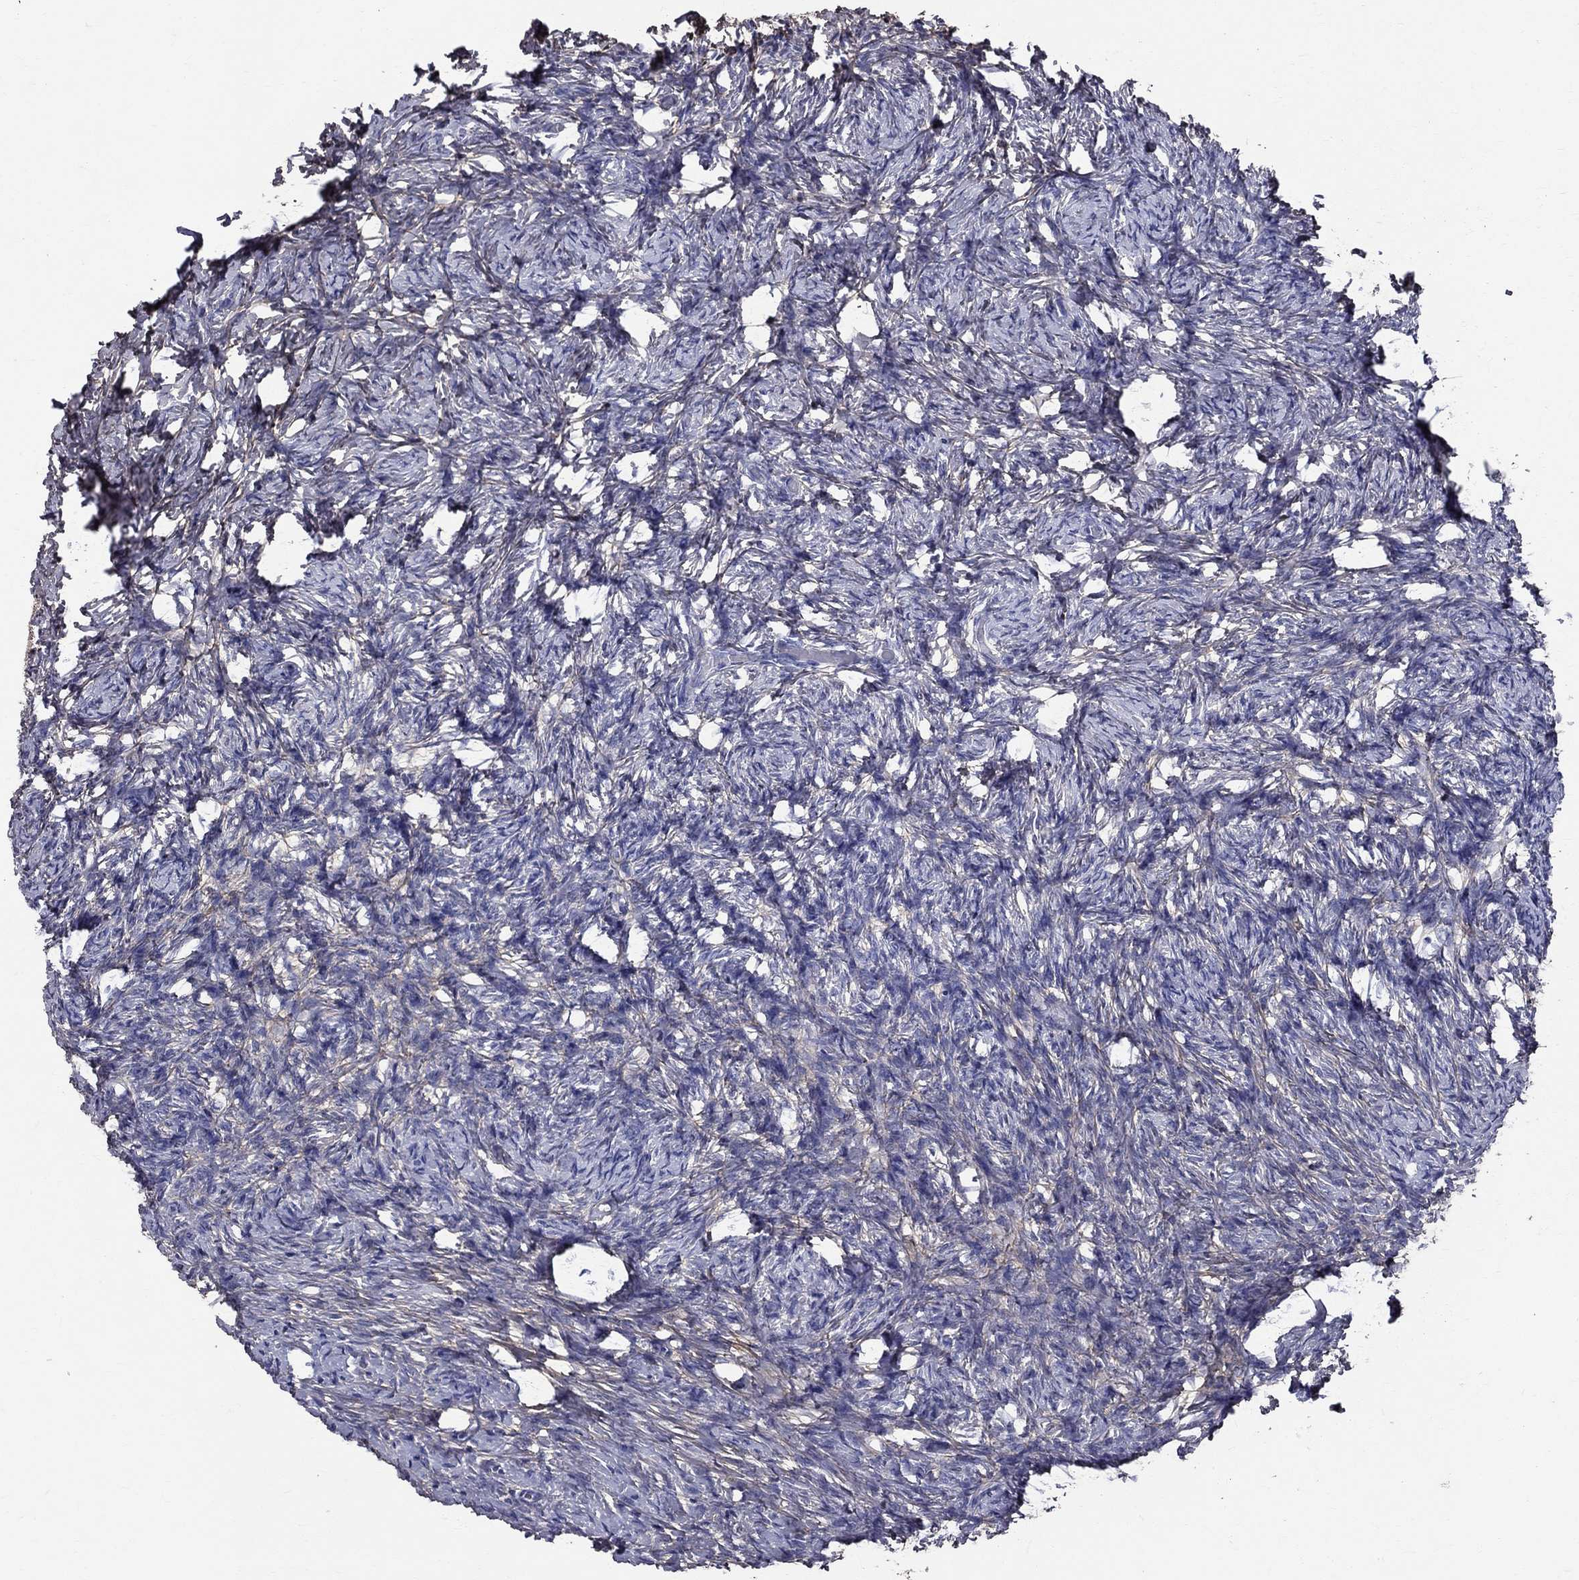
{"staining": {"intensity": "negative", "quantity": "none", "location": "none"}, "tissue": "ovary", "cell_type": "Ovarian stroma cells", "image_type": "normal", "snomed": [{"axis": "morphology", "description": "Normal tissue, NOS"}, {"axis": "topography", "description": "Ovary"}], "caption": "An image of human ovary is negative for staining in ovarian stroma cells. Nuclei are stained in blue.", "gene": "ANXA10", "patient": {"sex": "female", "age": 39}}